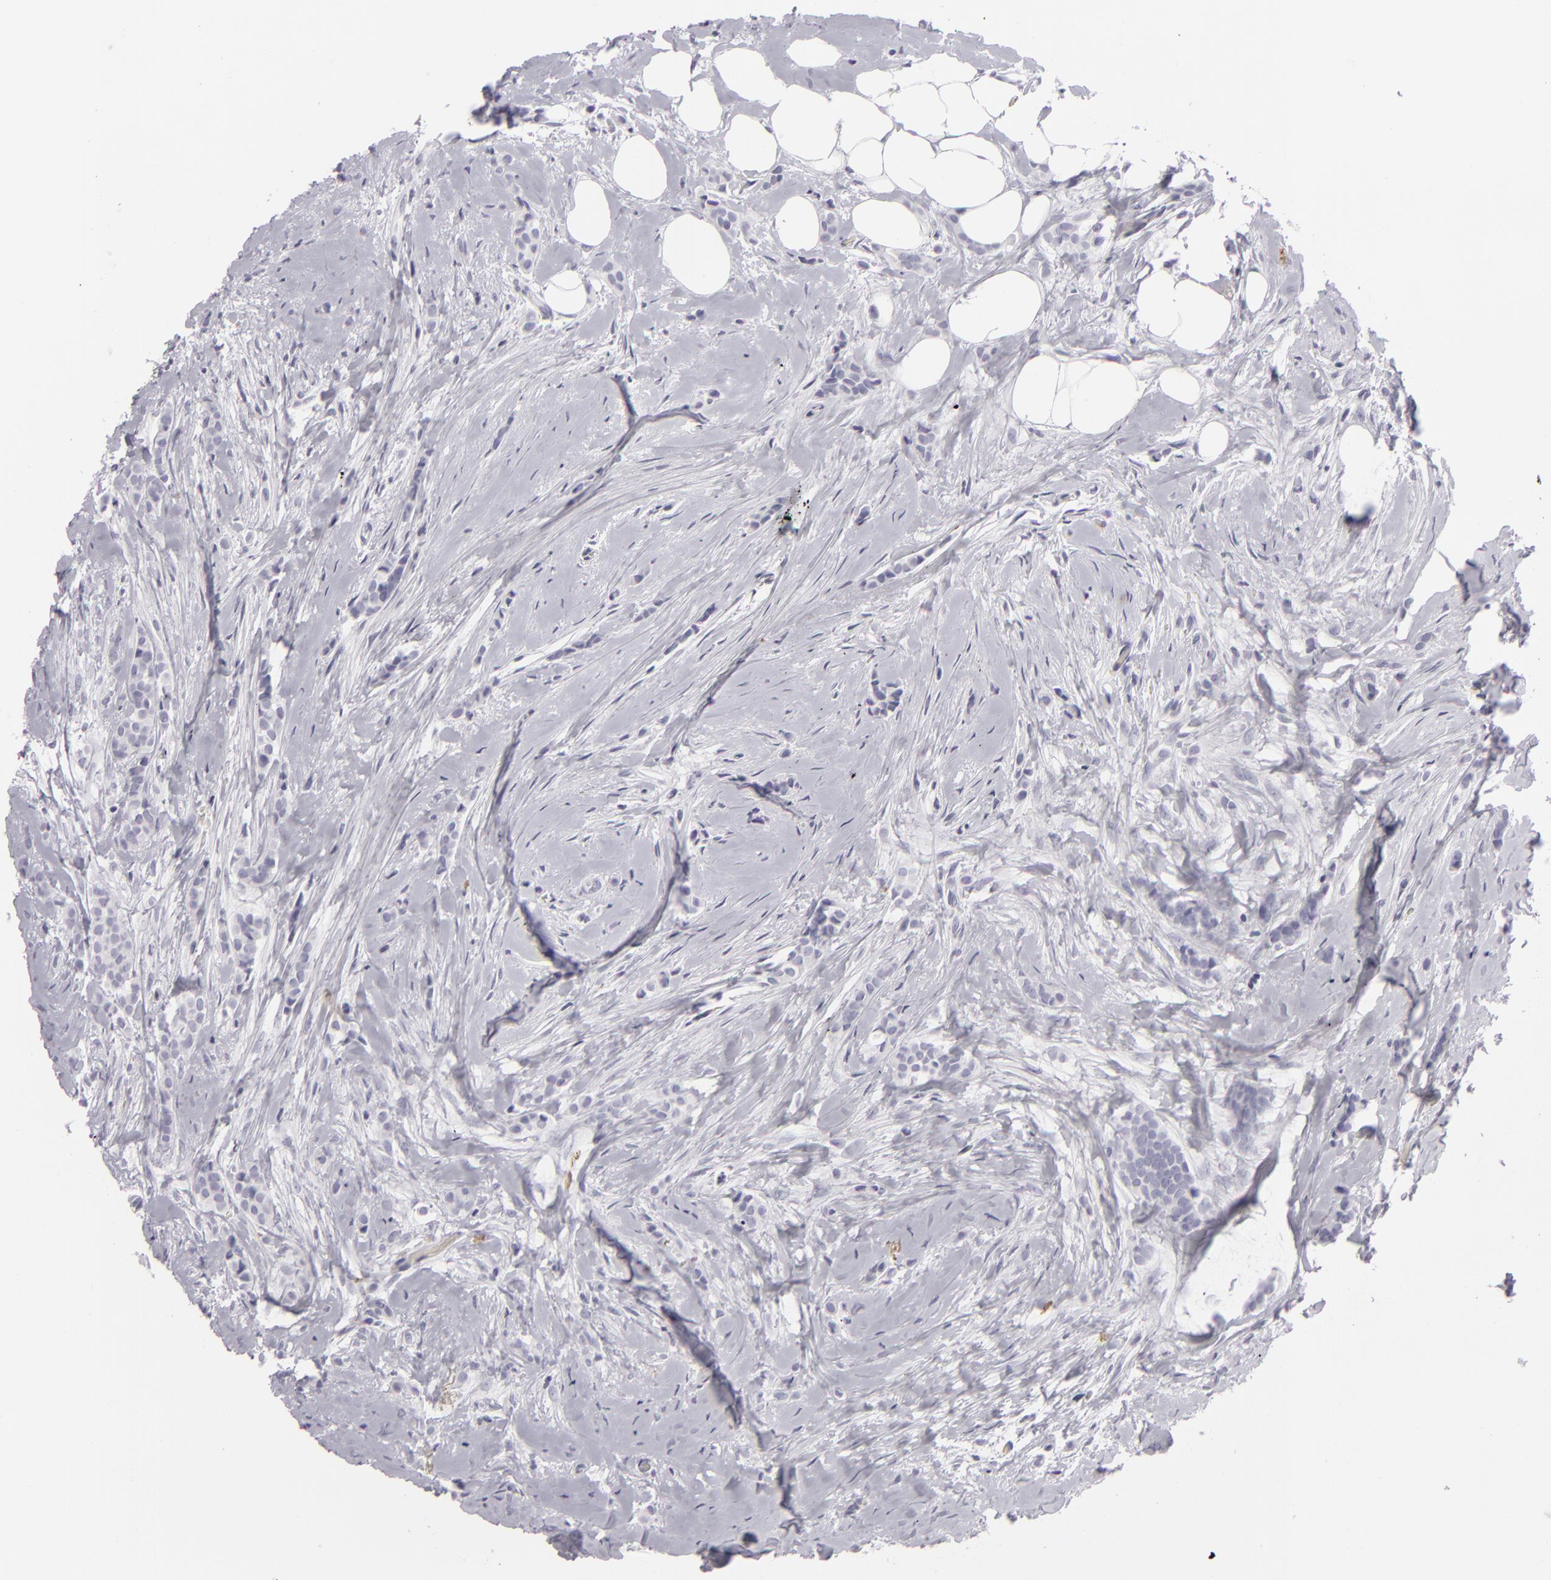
{"staining": {"intensity": "negative", "quantity": "none", "location": "none"}, "tissue": "breast cancer", "cell_type": "Tumor cells", "image_type": "cancer", "snomed": [{"axis": "morphology", "description": "Lobular carcinoma"}, {"axis": "topography", "description": "Breast"}], "caption": "Protein analysis of breast cancer (lobular carcinoma) shows no significant staining in tumor cells.", "gene": "C9", "patient": {"sex": "female", "age": 56}}